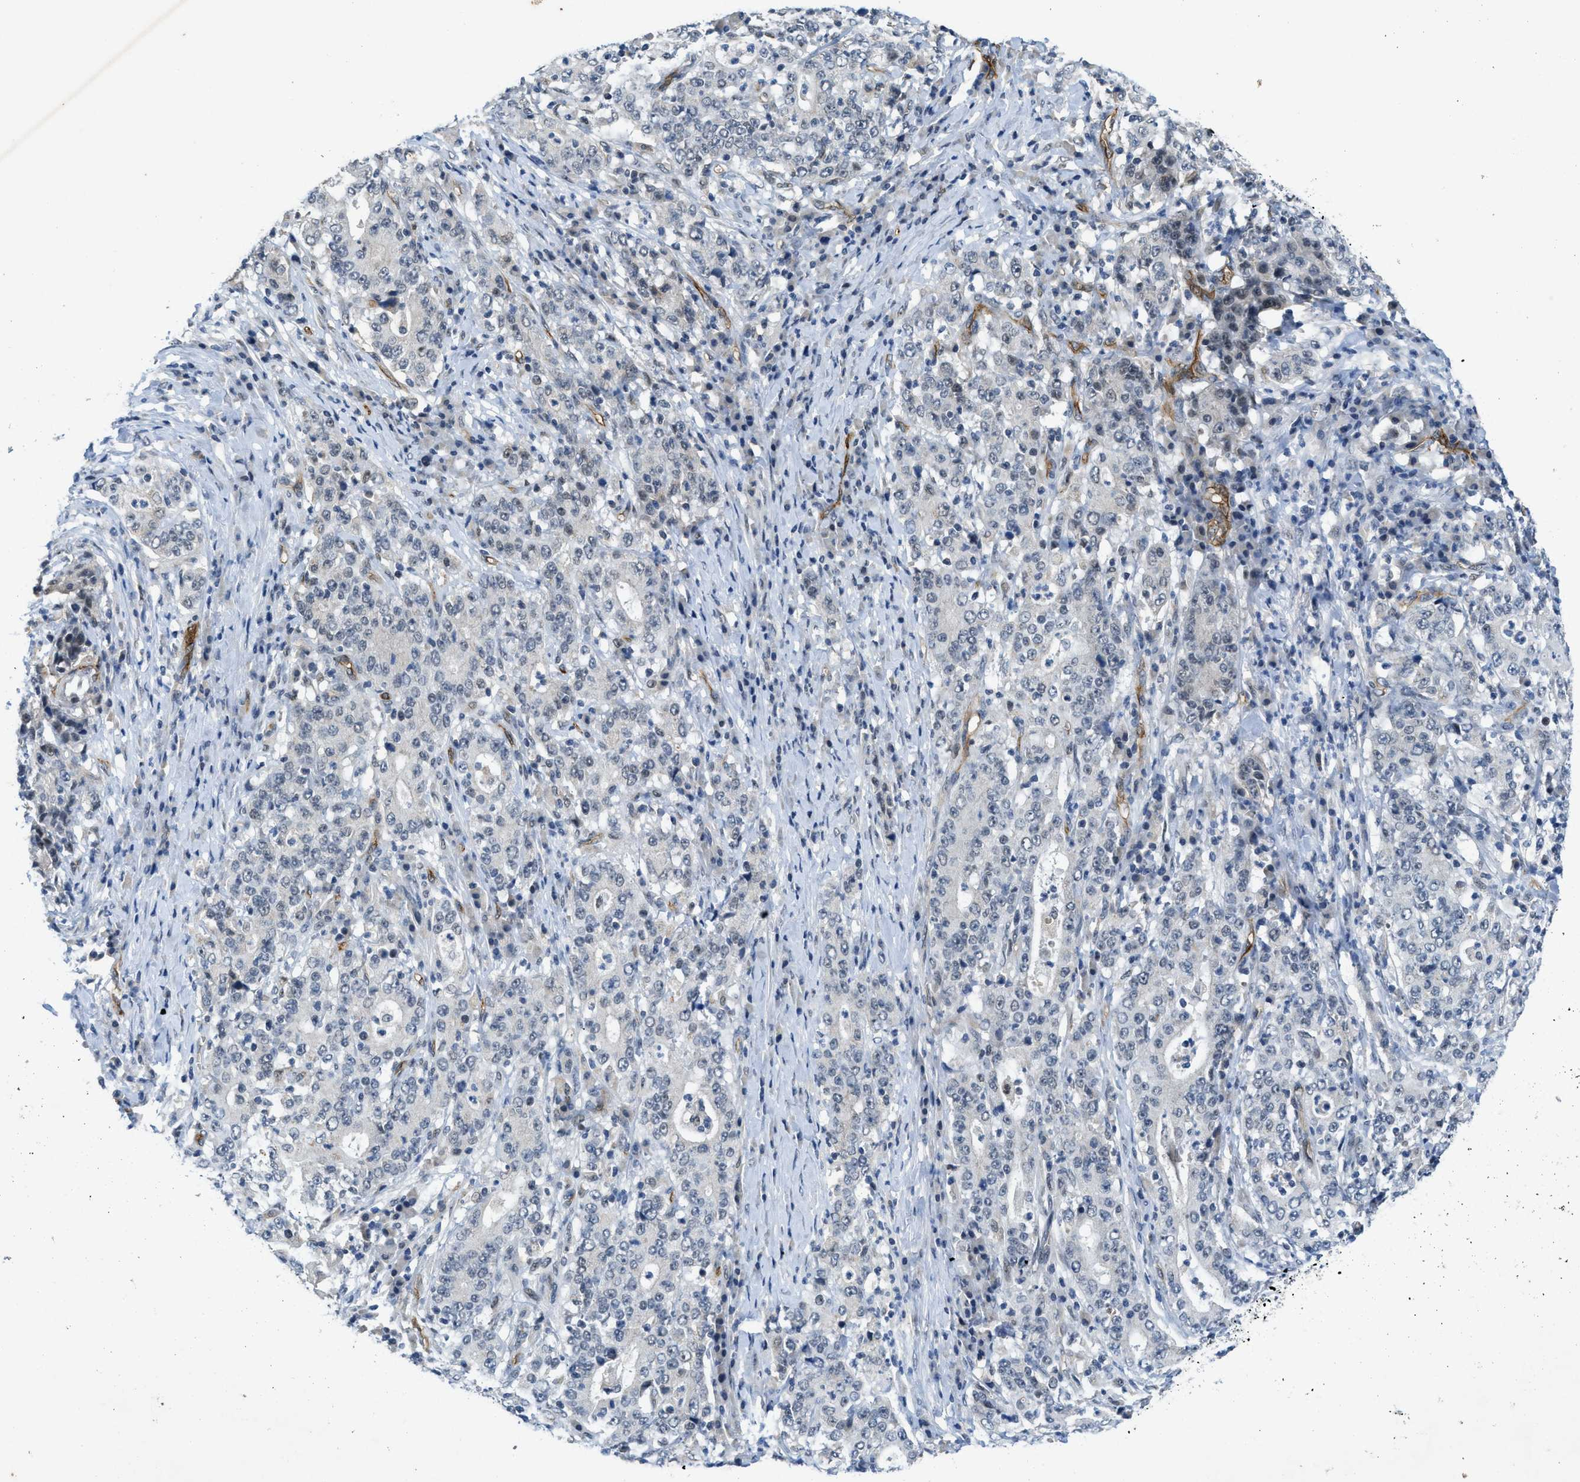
{"staining": {"intensity": "negative", "quantity": "none", "location": "none"}, "tissue": "stomach cancer", "cell_type": "Tumor cells", "image_type": "cancer", "snomed": [{"axis": "morphology", "description": "Normal tissue, NOS"}, {"axis": "morphology", "description": "Adenocarcinoma, NOS"}, {"axis": "topography", "description": "Stomach, upper"}, {"axis": "topography", "description": "Stomach"}], "caption": "DAB (3,3'-diaminobenzidine) immunohistochemical staining of adenocarcinoma (stomach) displays no significant staining in tumor cells.", "gene": "SLCO2A1", "patient": {"sex": "male", "age": 59}}